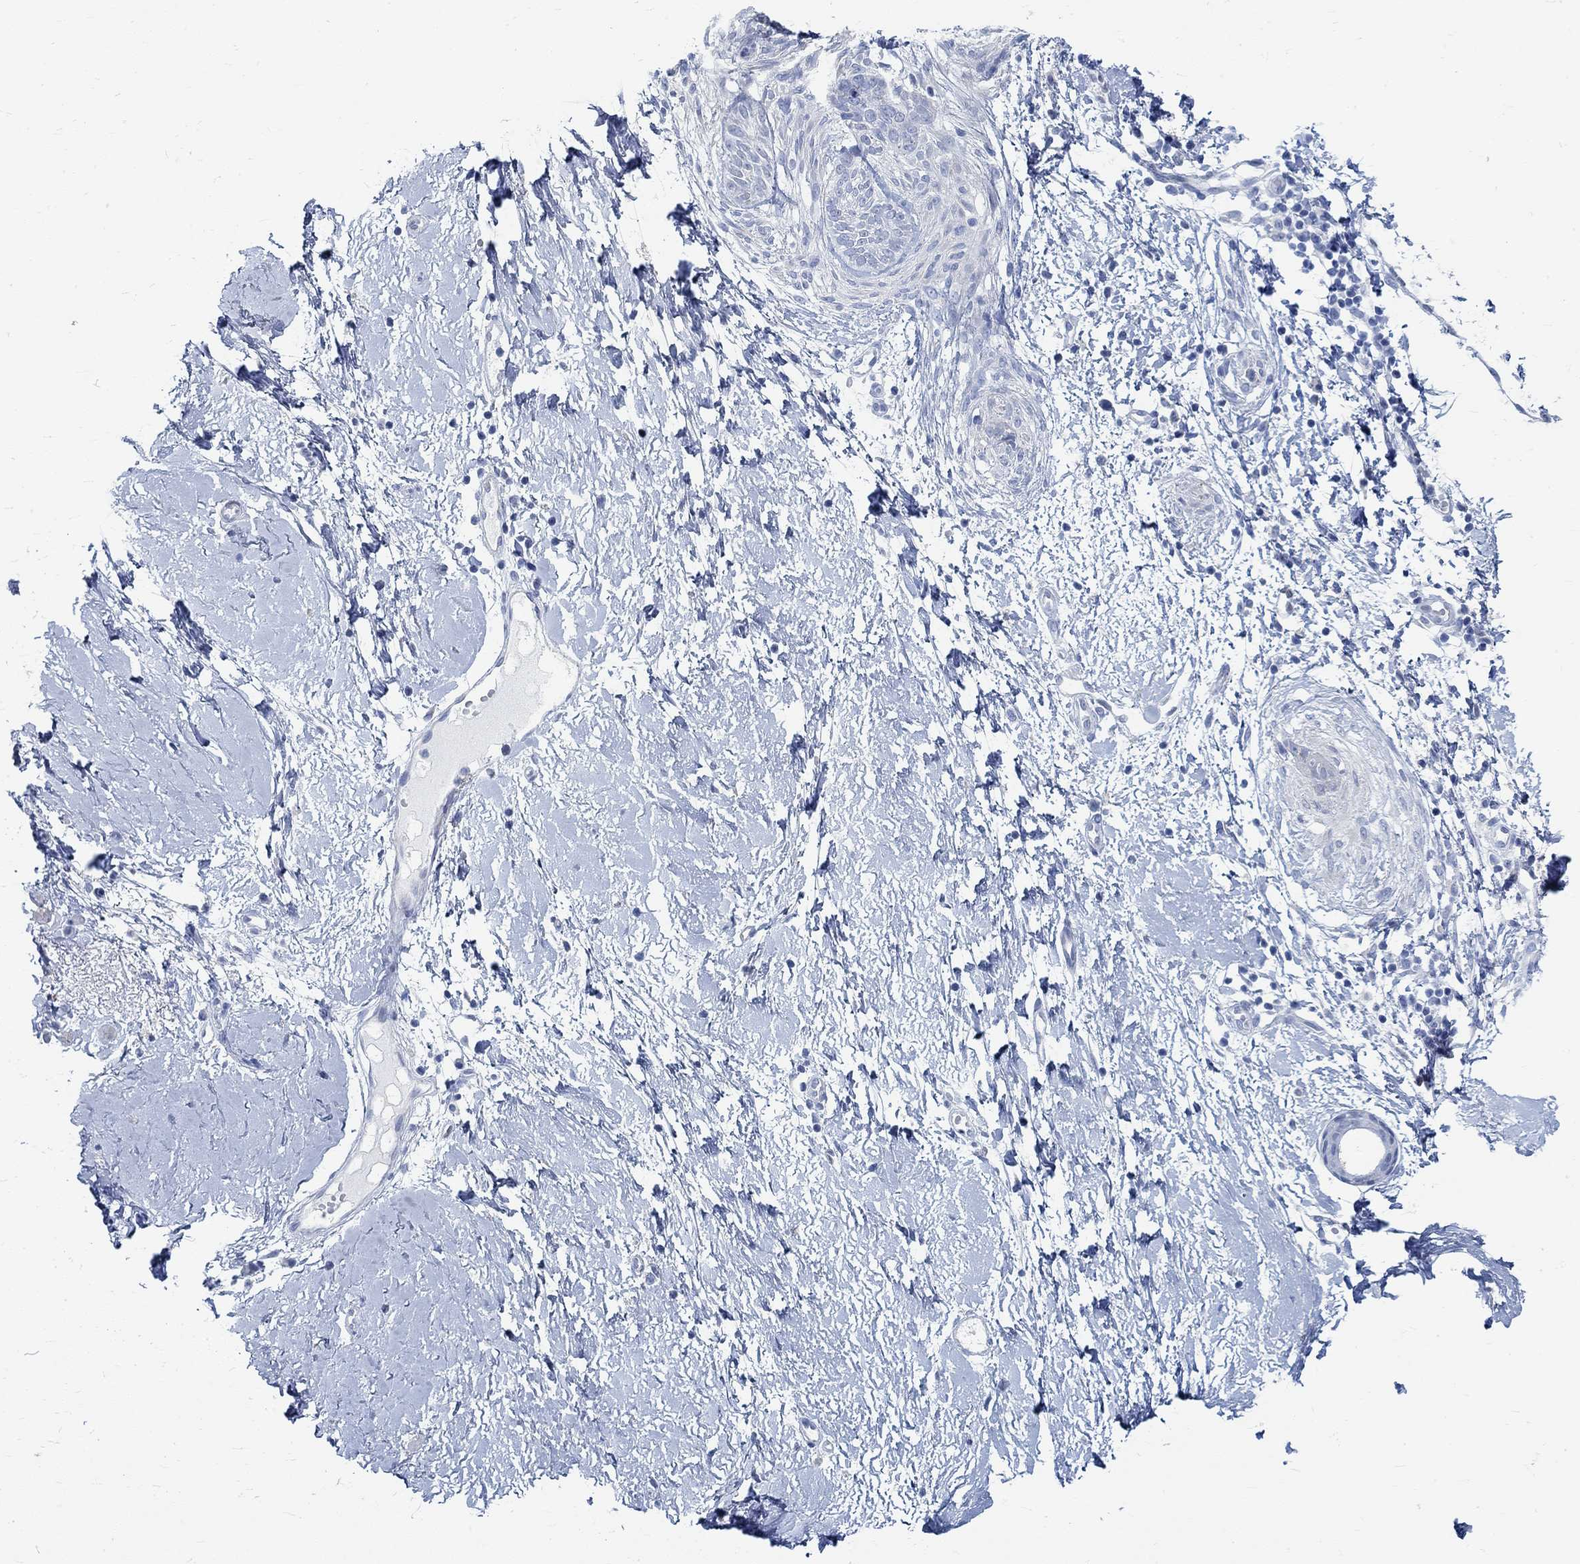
{"staining": {"intensity": "negative", "quantity": "none", "location": "none"}, "tissue": "skin cancer", "cell_type": "Tumor cells", "image_type": "cancer", "snomed": [{"axis": "morphology", "description": "Normal tissue, NOS"}, {"axis": "morphology", "description": "Basal cell carcinoma"}, {"axis": "topography", "description": "Skin"}], "caption": "Image shows no significant protein expression in tumor cells of basal cell carcinoma (skin).", "gene": "RBM20", "patient": {"sex": "male", "age": 84}}